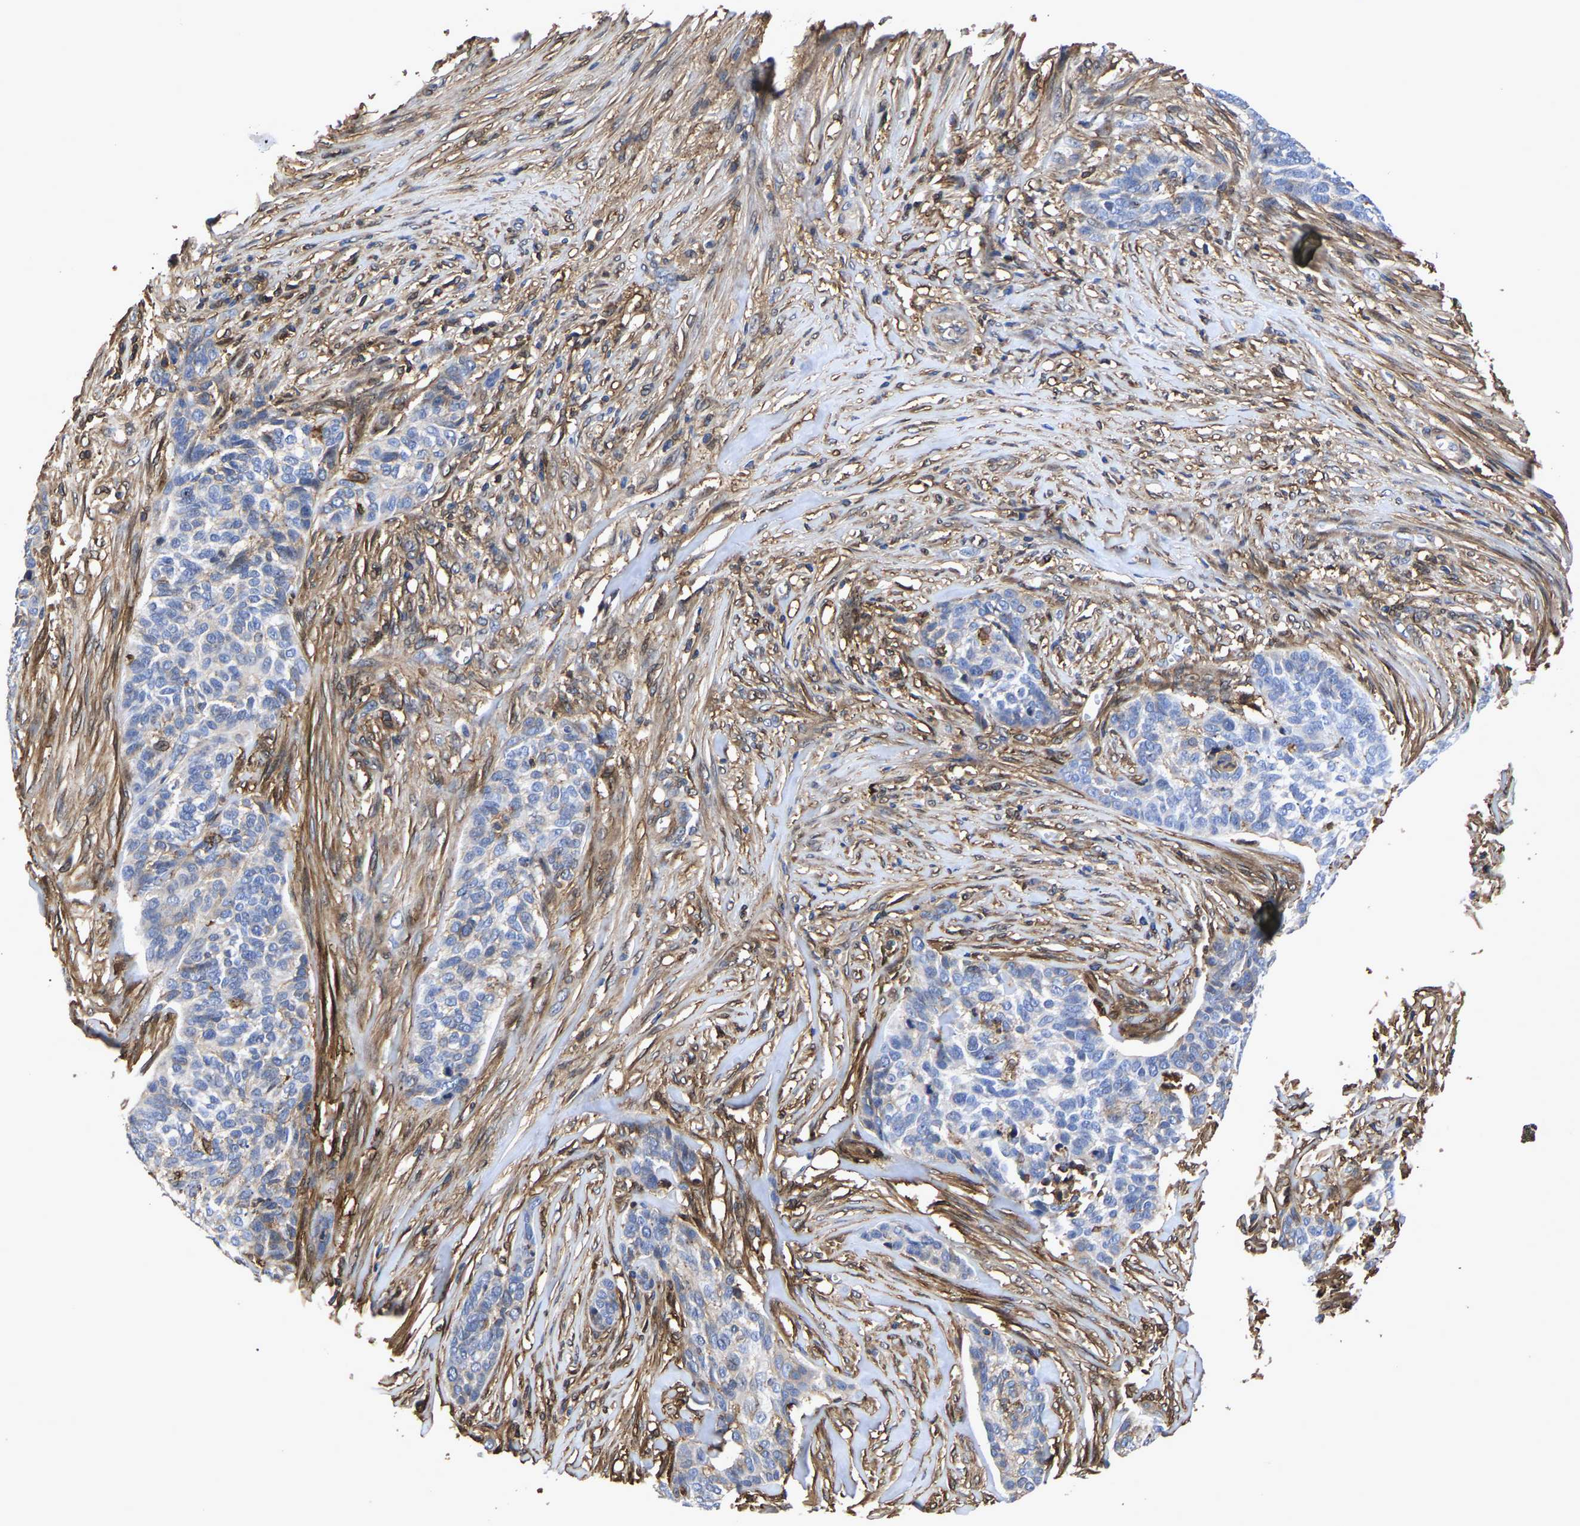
{"staining": {"intensity": "negative", "quantity": "none", "location": "none"}, "tissue": "skin cancer", "cell_type": "Tumor cells", "image_type": "cancer", "snomed": [{"axis": "morphology", "description": "Basal cell carcinoma"}, {"axis": "topography", "description": "Skin"}], "caption": "This is an IHC micrograph of skin cancer. There is no staining in tumor cells.", "gene": "LIF", "patient": {"sex": "male", "age": 85}}